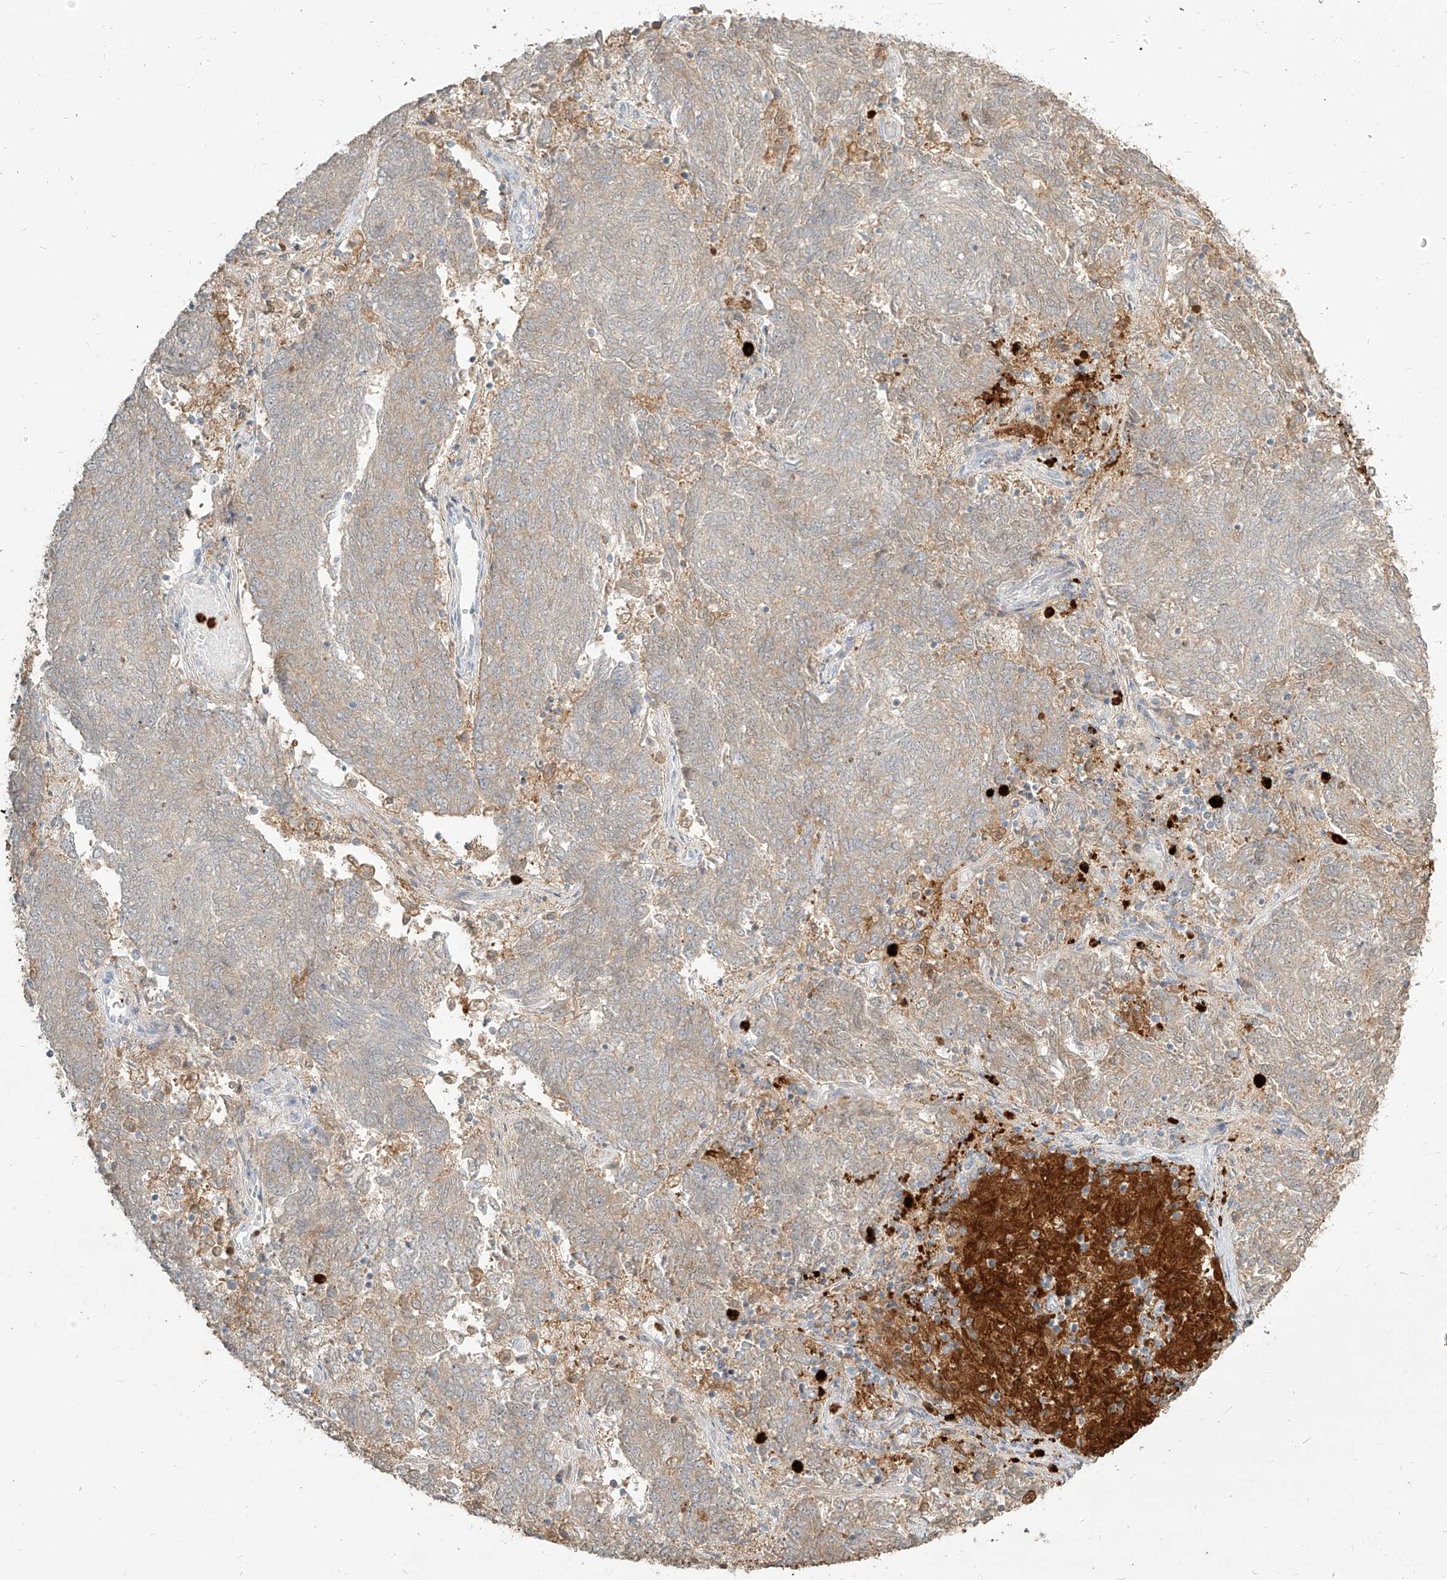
{"staining": {"intensity": "weak", "quantity": "<25%", "location": "cytoplasmic/membranous"}, "tissue": "endometrial cancer", "cell_type": "Tumor cells", "image_type": "cancer", "snomed": [{"axis": "morphology", "description": "Adenocarcinoma, NOS"}, {"axis": "topography", "description": "Endometrium"}], "caption": "High magnification brightfield microscopy of endometrial adenocarcinoma stained with DAB (3,3'-diaminobenzidine) (brown) and counterstained with hematoxylin (blue): tumor cells show no significant expression. (DAB (3,3'-diaminobenzidine) immunohistochemistry (IHC) visualized using brightfield microscopy, high magnification).", "gene": "PGD", "patient": {"sex": "female", "age": 80}}